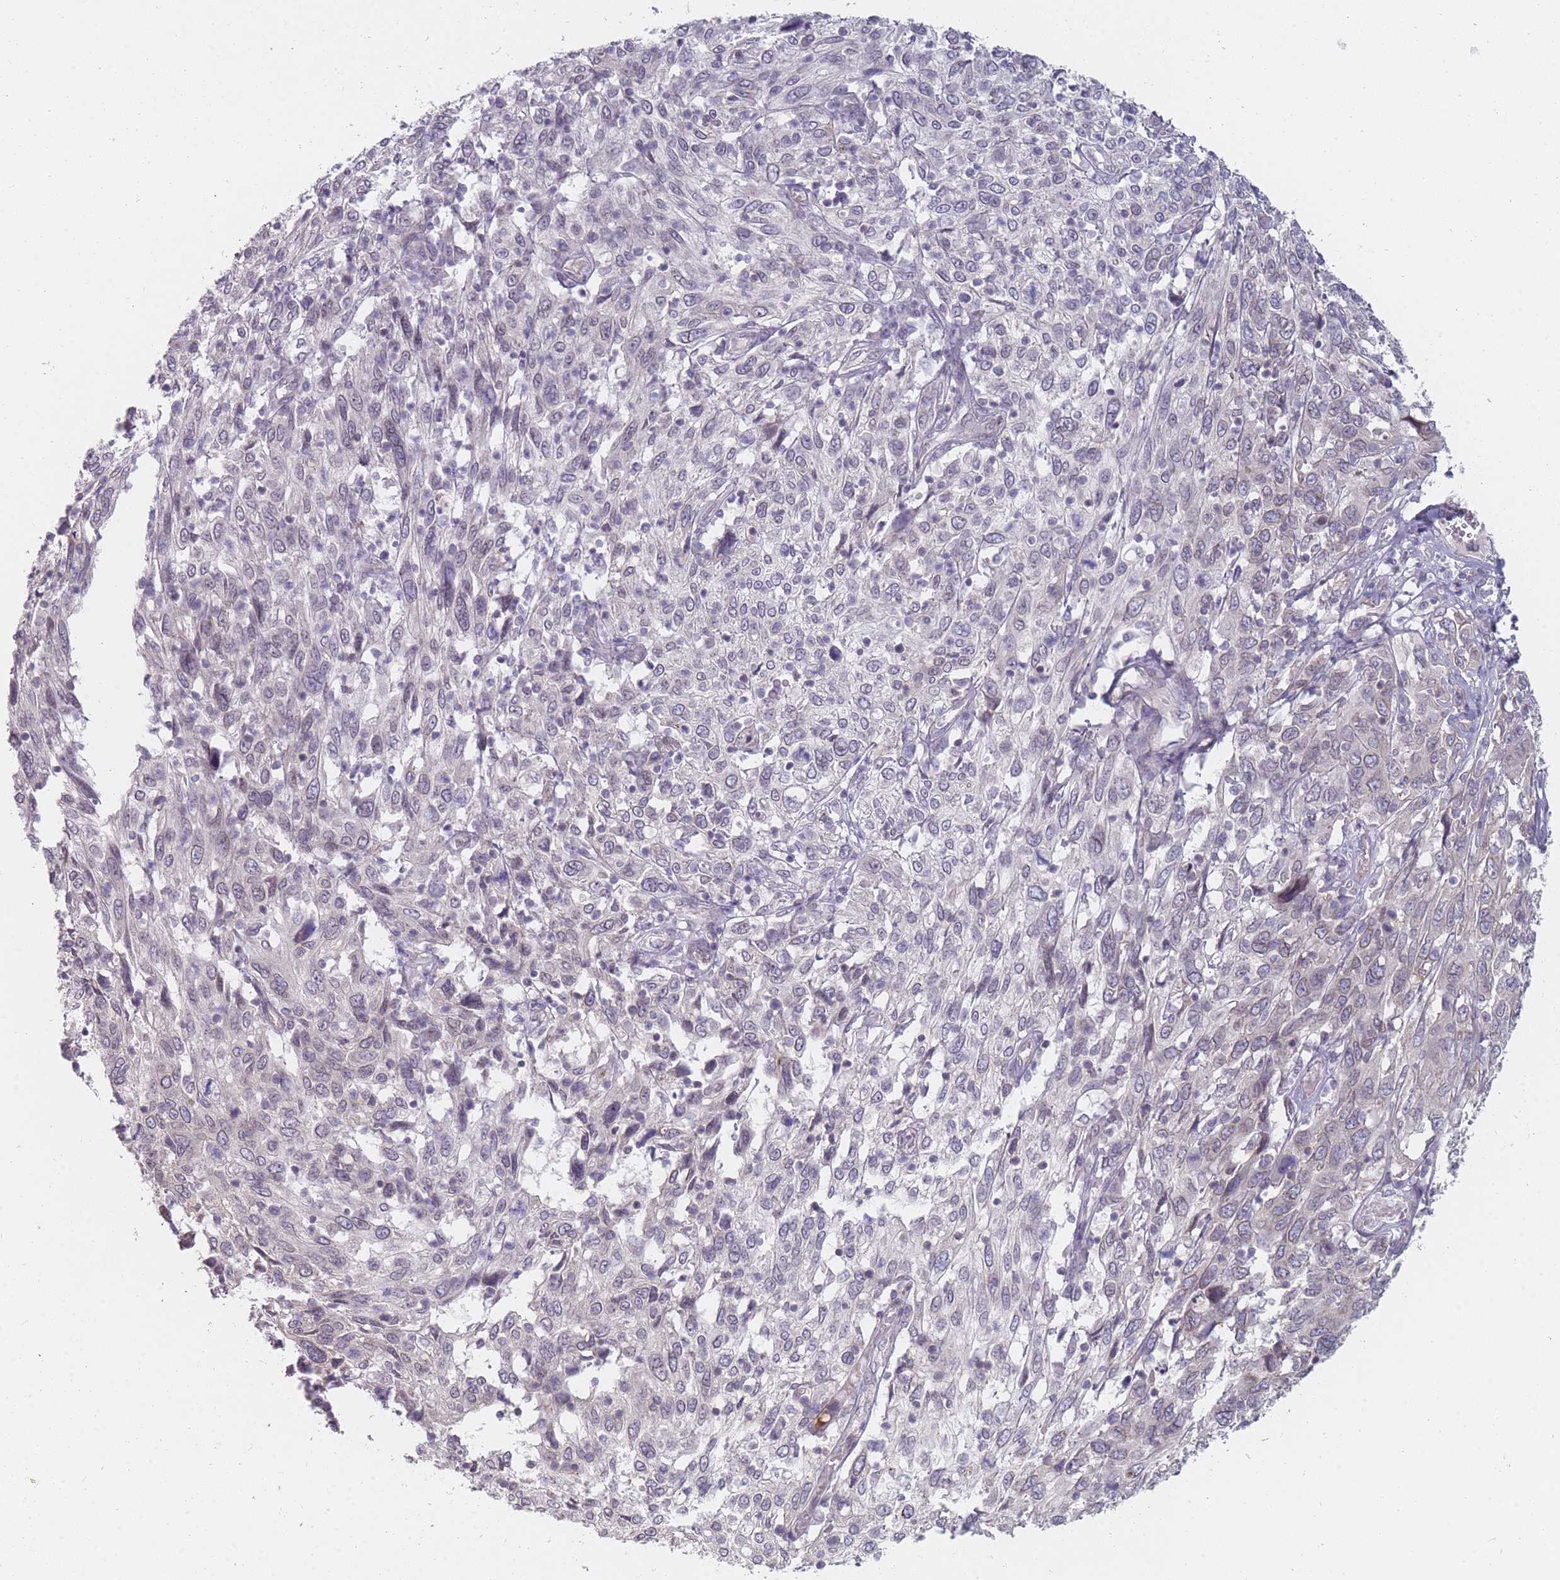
{"staining": {"intensity": "negative", "quantity": "none", "location": "none"}, "tissue": "cervical cancer", "cell_type": "Tumor cells", "image_type": "cancer", "snomed": [{"axis": "morphology", "description": "Squamous cell carcinoma, NOS"}, {"axis": "topography", "description": "Cervix"}], "caption": "Tumor cells are negative for protein expression in human cervical squamous cell carcinoma. Brightfield microscopy of immunohistochemistry stained with DAB (brown) and hematoxylin (blue), captured at high magnification.", "gene": "PCDH12", "patient": {"sex": "female", "age": 46}}